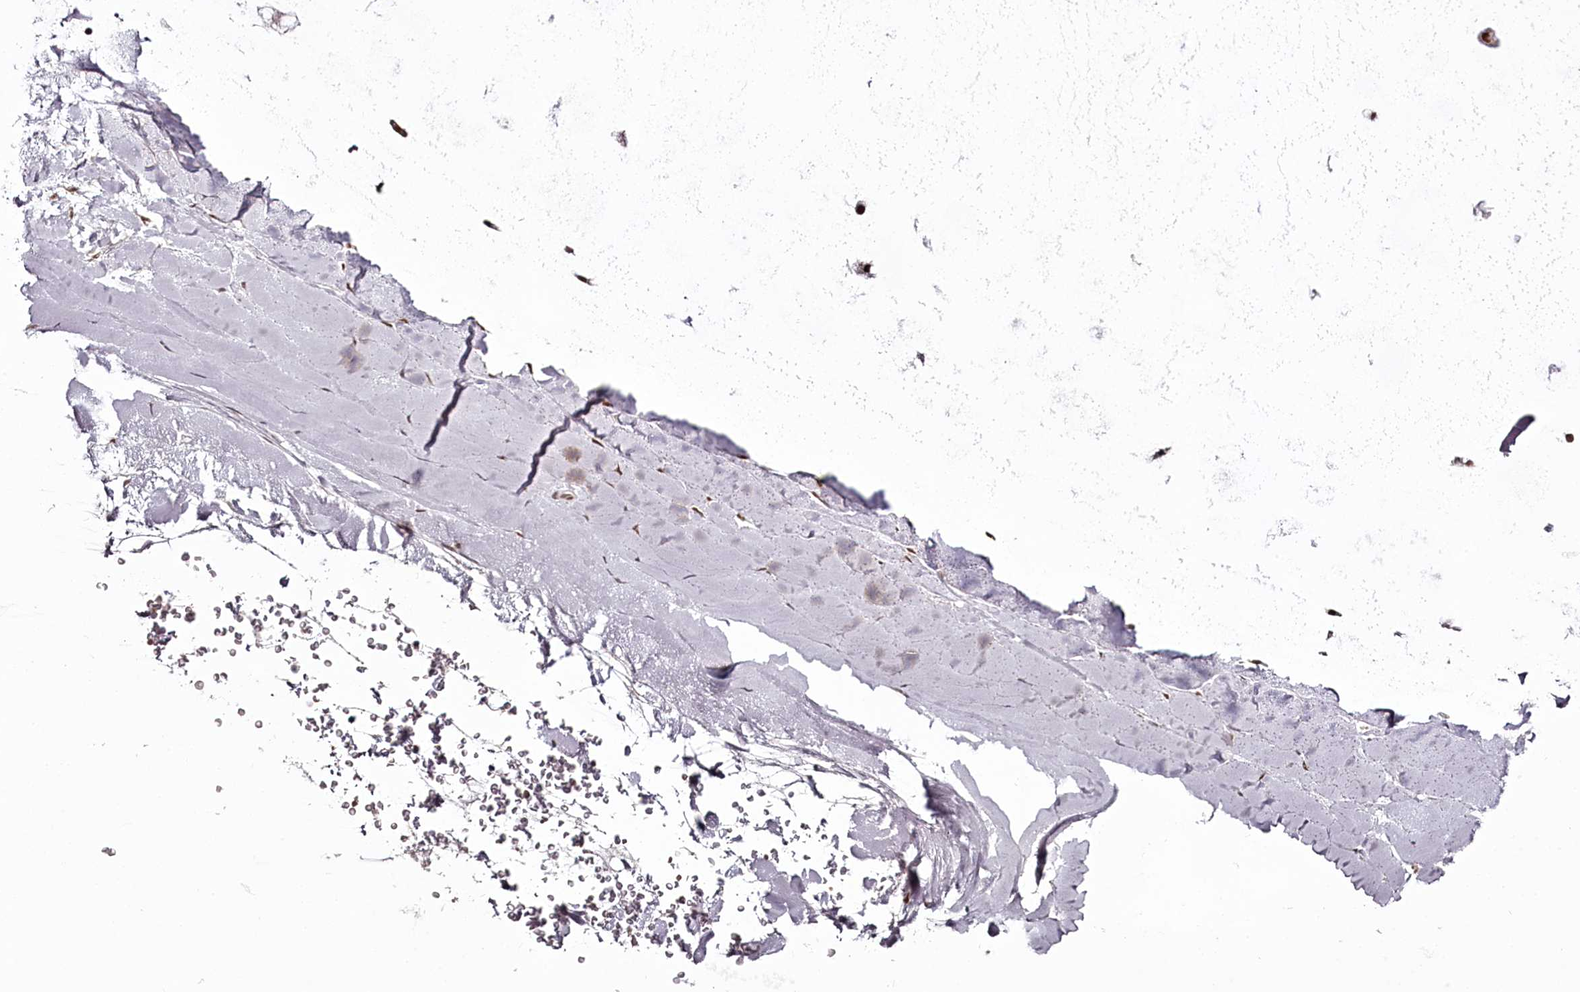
{"staining": {"intensity": "weak", "quantity": ">75%", "location": "cytoplasmic/membranous,nuclear"}, "tissue": "adipose tissue", "cell_type": "Adipocytes", "image_type": "normal", "snomed": [{"axis": "morphology", "description": "Normal tissue, NOS"}, {"axis": "morphology", "description": "Squamous cell carcinoma, NOS"}, {"axis": "topography", "description": "Lymph node"}, {"axis": "topography", "description": "Bronchus"}, {"axis": "topography", "description": "Lung"}], "caption": "This micrograph exhibits immunohistochemistry (IHC) staining of unremarkable human adipose tissue, with low weak cytoplasmic/membranous,nuclear staining in about >75% of adipocytes.", "gene": "THYN1", "patient": {"sex": "male", "age": 66}}